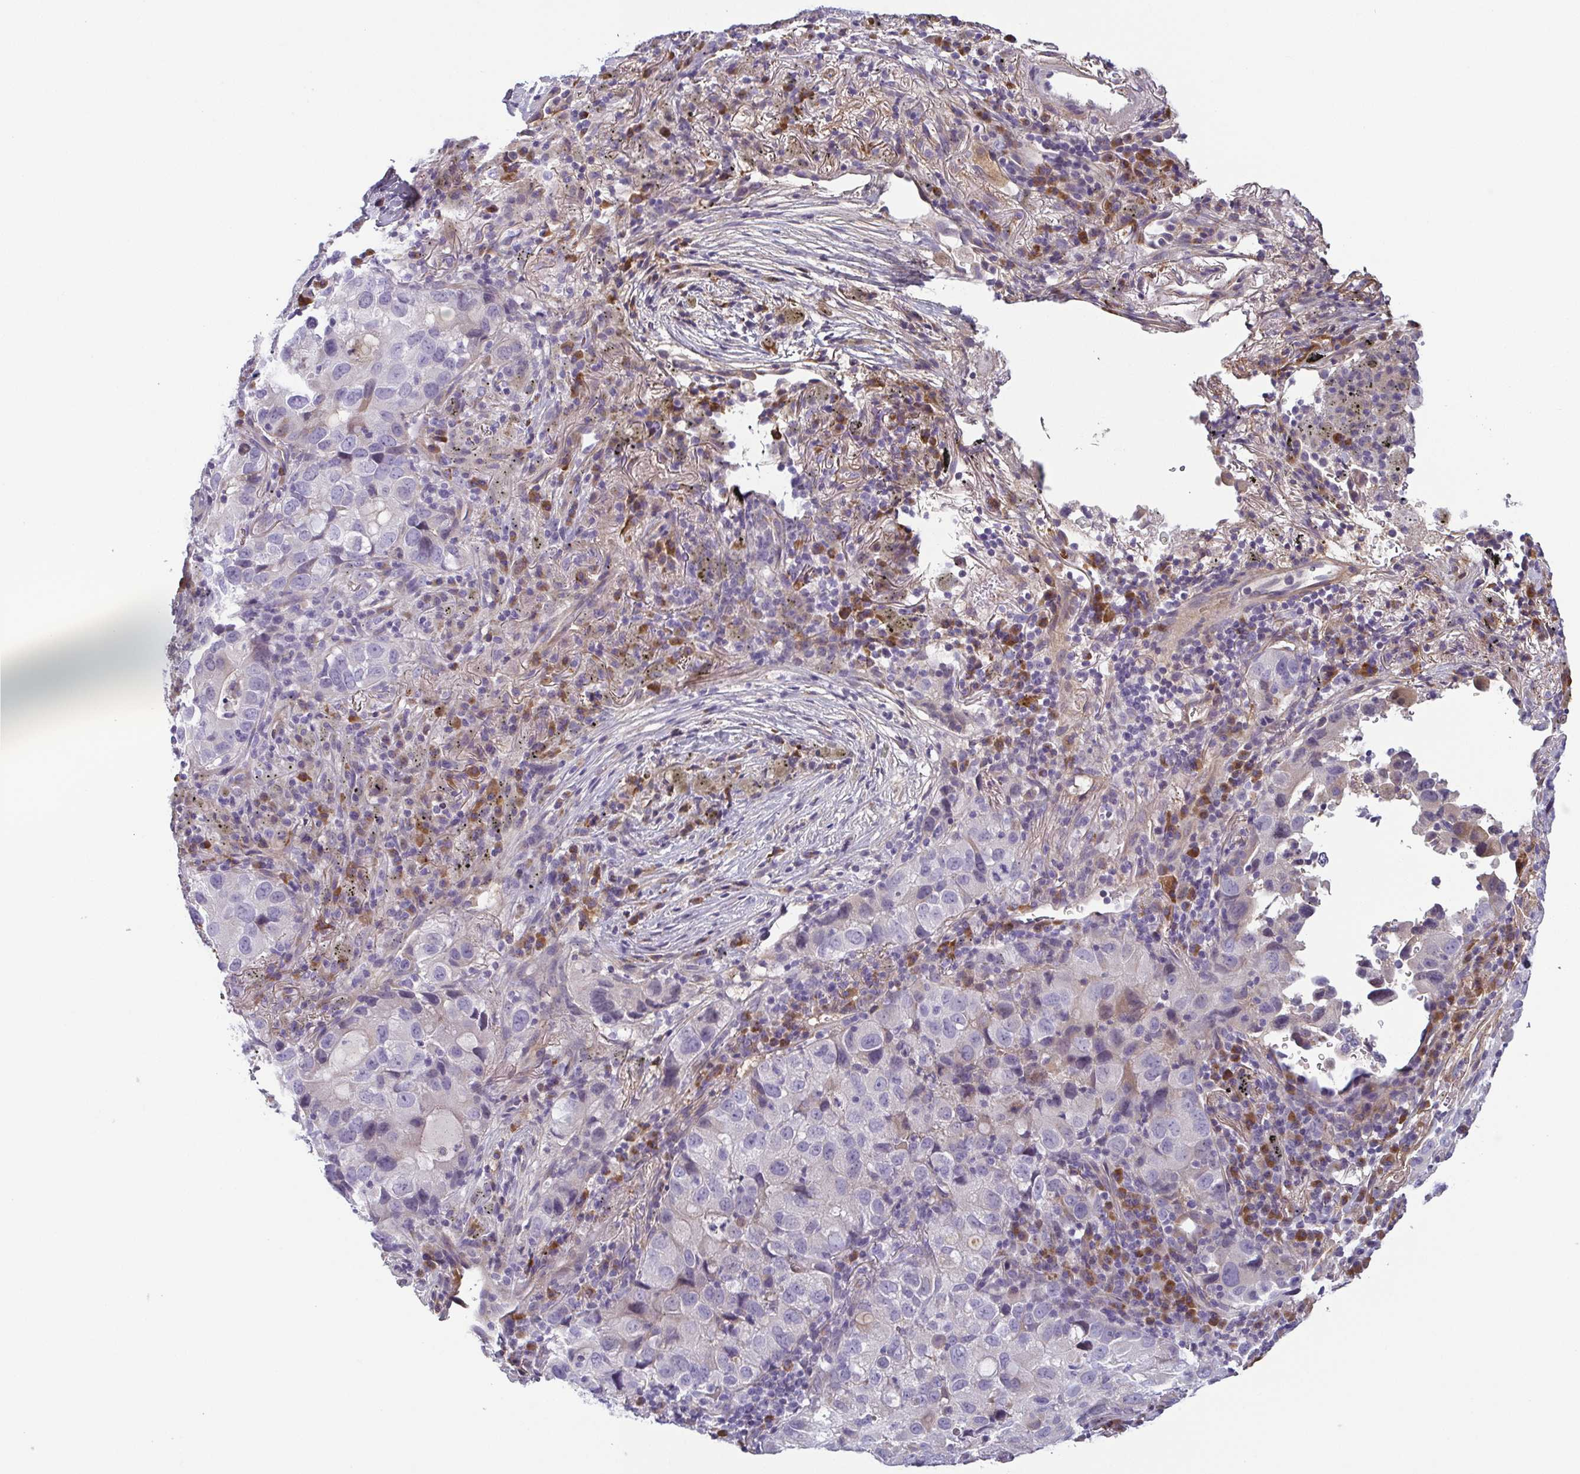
{"staining": {"intensity": "negative", "quantity": "none", "location": "none"}, "tissue": "lung cancer", "cell_type": "Tumor cells", "image_type": "cancer", "snomed": [{"axis": "morphology", "description": "Normal morphology"}, {"axis": "morphology", "description": "Adenocarcinoma, NOS"}, {"axis": "topography", "description": "Lymph node"}, {"axis": "topography", "description": "Lung"}], "caption": "High magnification brightfield microscopy of adenocarcinoma (lung) stained with DAB (brown) and counterstained with hematoxylin (blue): tumor cells show no significant staining.", "gene": "ECM1", "patient": {"sex": "female", "age": 51}}